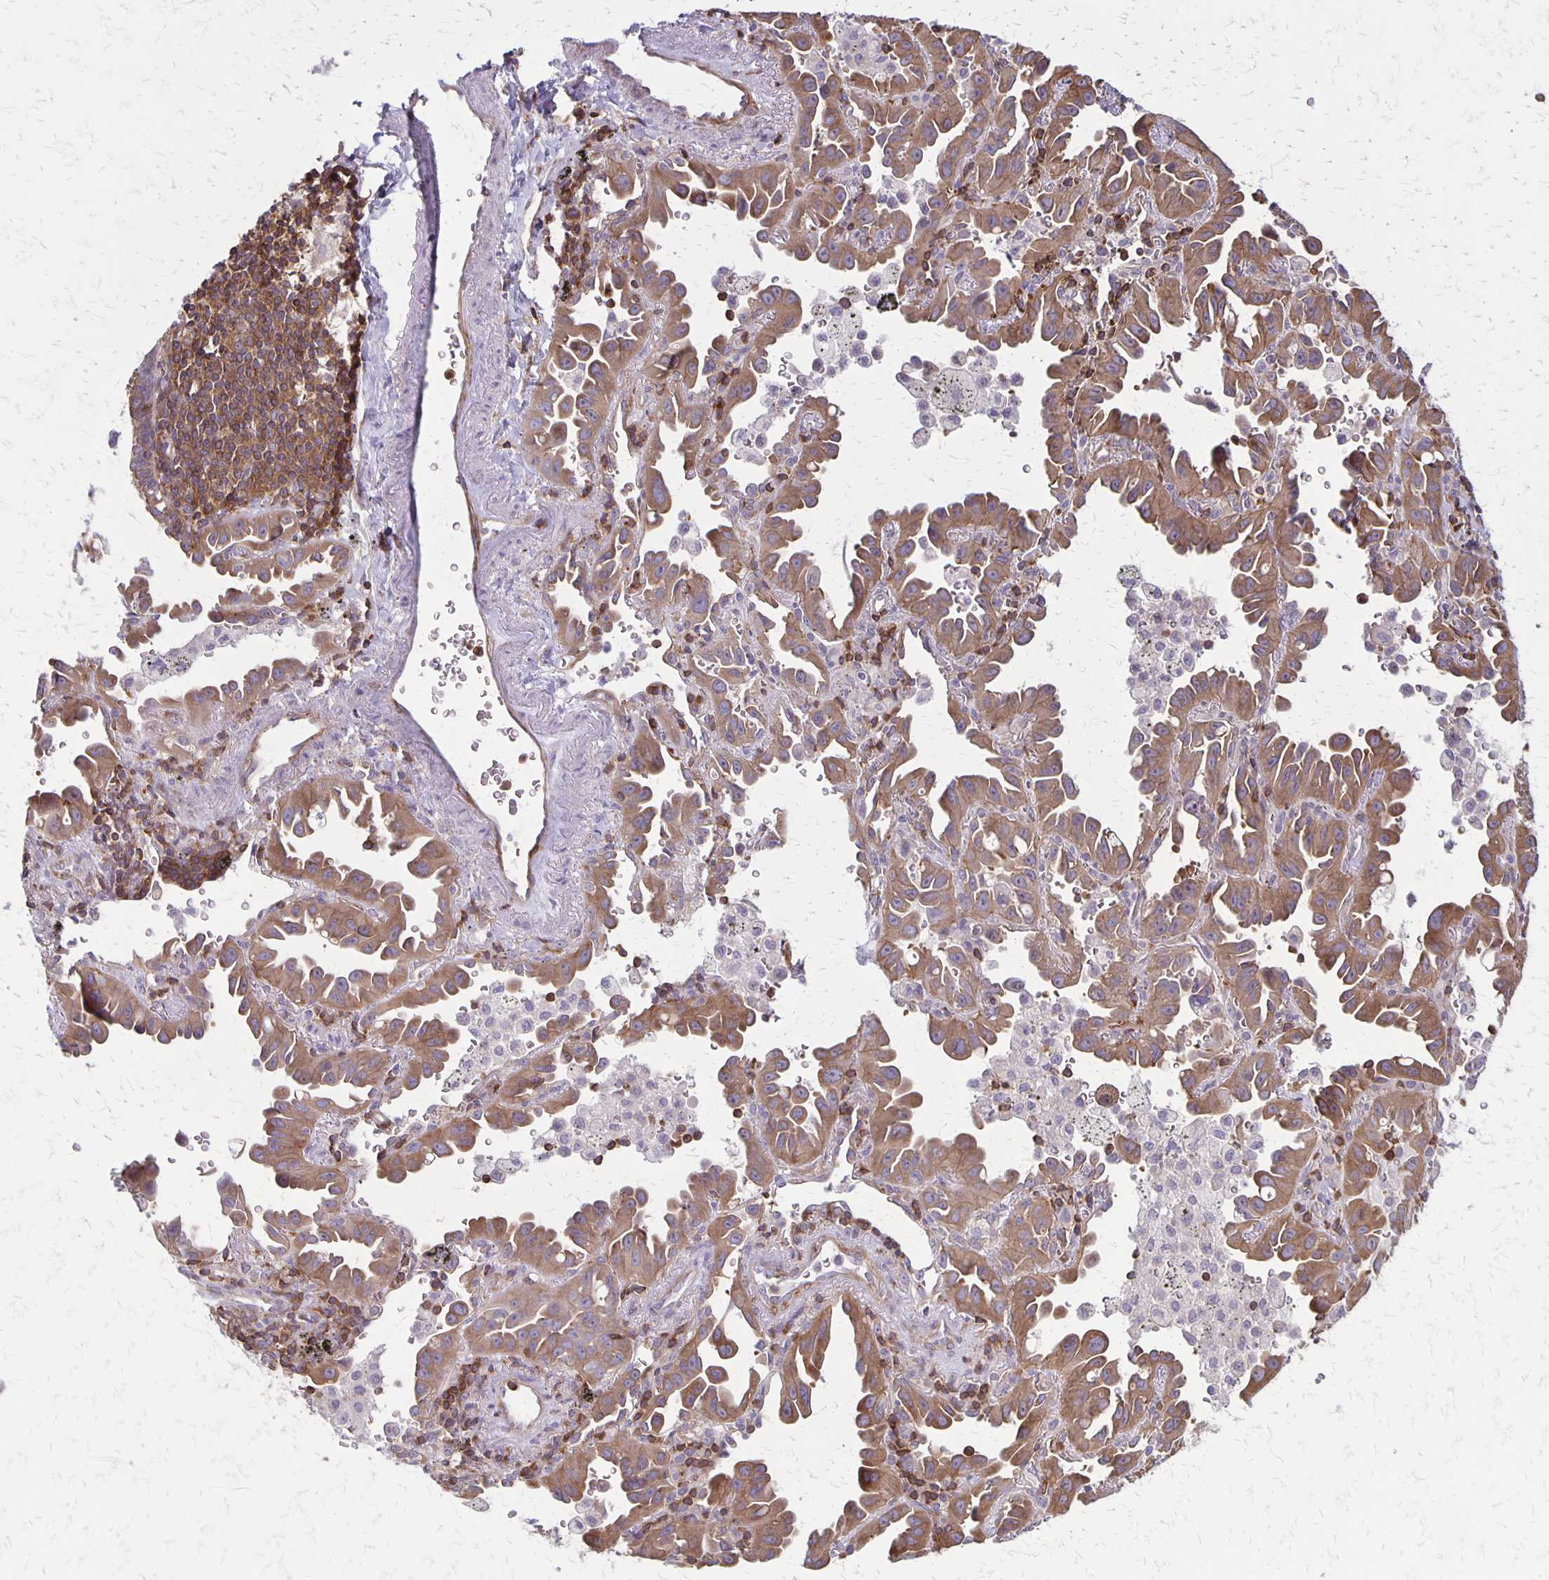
{"staining": {"intensity": "moderate", "quantity": ">75%", "location": "cytoplasmic/membranous"}, "tissue": "lung cancer", "cell_type": "Tumor cells", "image_type": "cancer", "snomed": [{"axis": "morphology", "description": "Adenocarcinoma, NOS"}, {"axis": "topography", "description": "Lung"}], "caption": "Human lung cancer (adenocarcinoma) stained with a brown dye exhibits moderate cytoplasmic/membranous positive positivity in about >75% of tumor cells.", "gene": "SEPTIN5", "patient": {"sex": "male", "age": 68}}